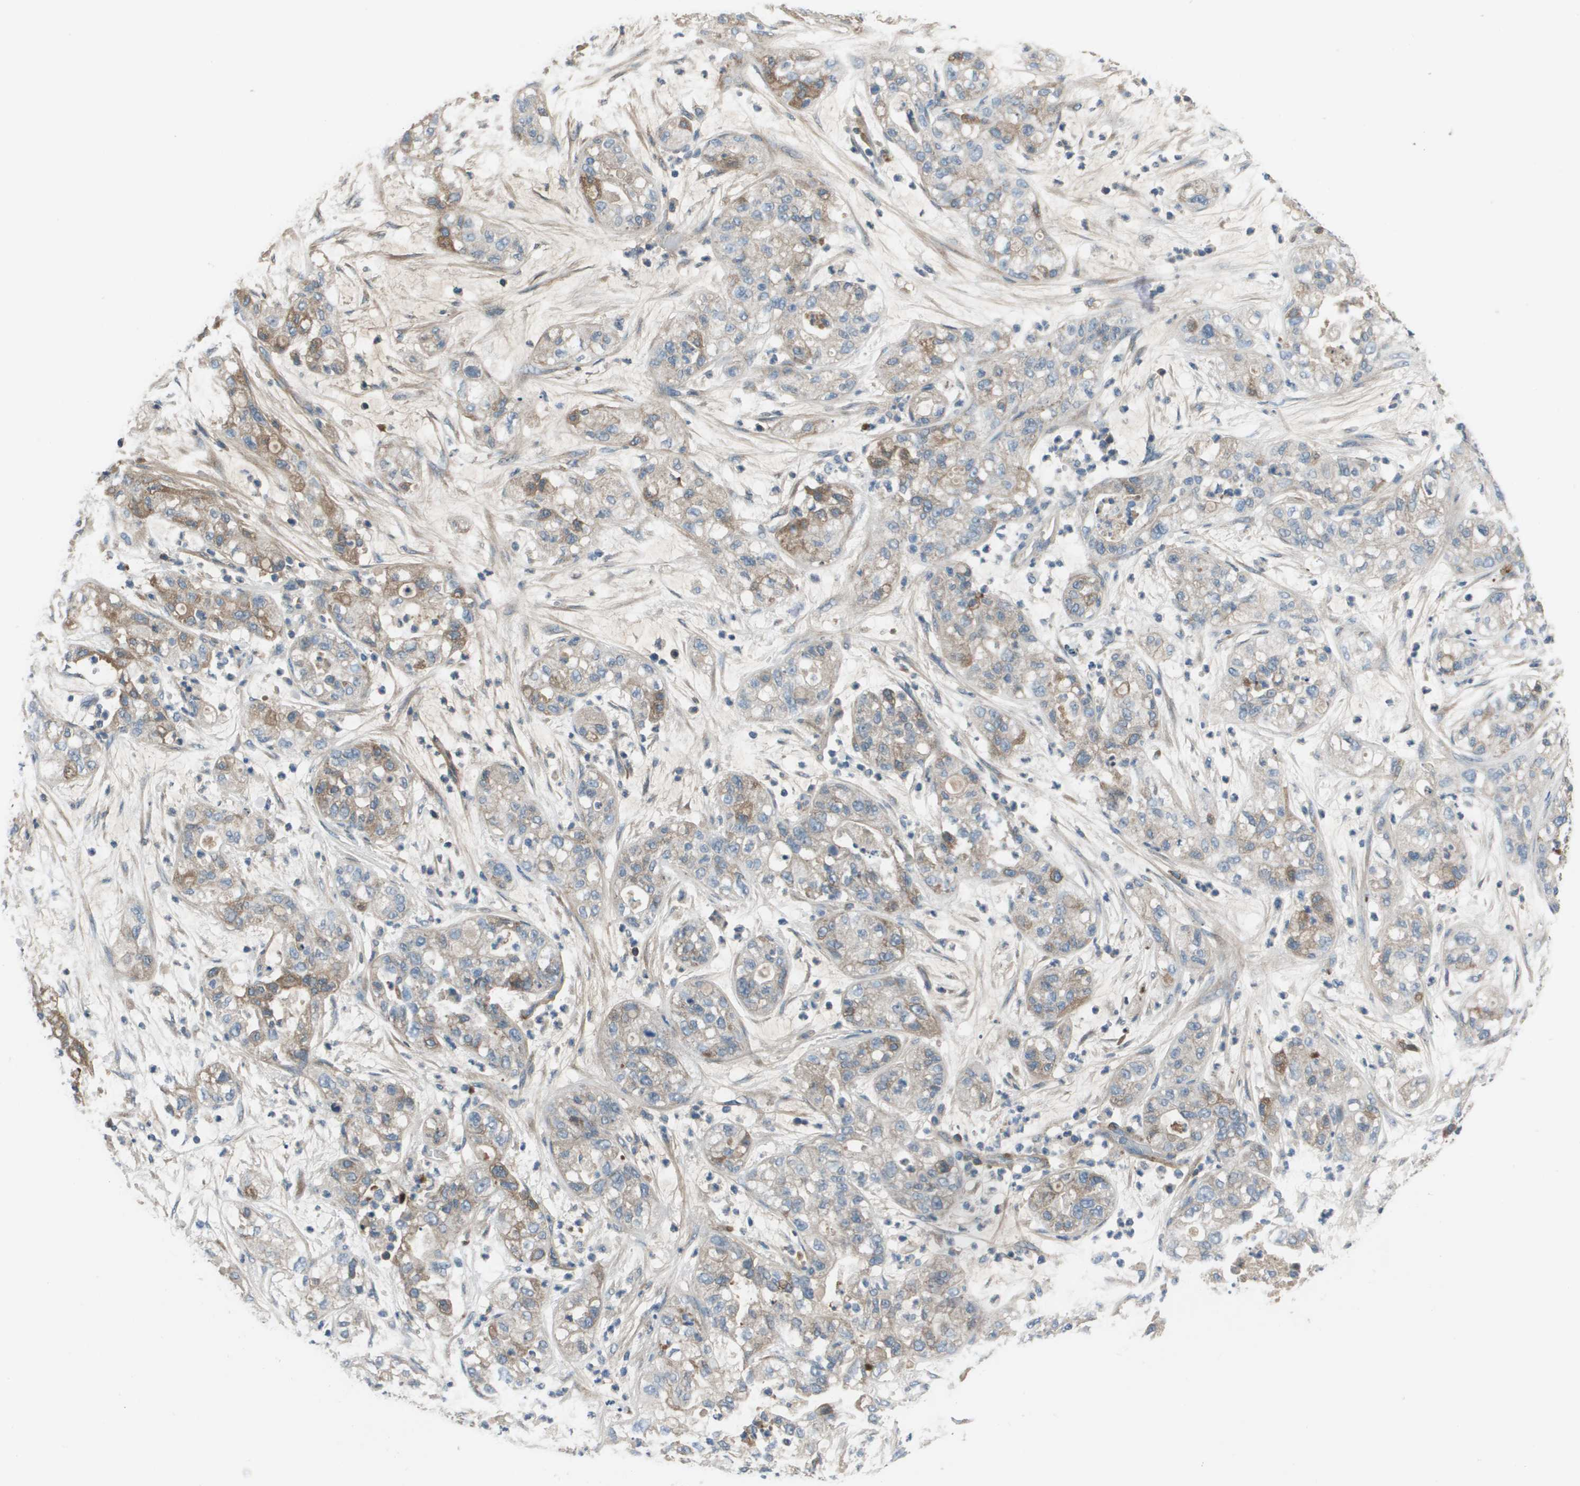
{"staining": {"intensity": "weak", "quantity": "<25%", "location": "cytoplasmic/membranous"}, "tissue": "pancreatic cancer", "cell_type": "Tumor cells", "image_type": "cancer", "snomed": [{"axis": "morphology", "description": "Adenocarcinoma, NOS"}, {"axis": "topography", "description": "Pancreas"}], "caption": "Immunohistochemistry of human pancreatic cancer shows no positivity in tumor cells.", "gene": "PCOLCE", "patient": {"sex": "female", "age": 78}}